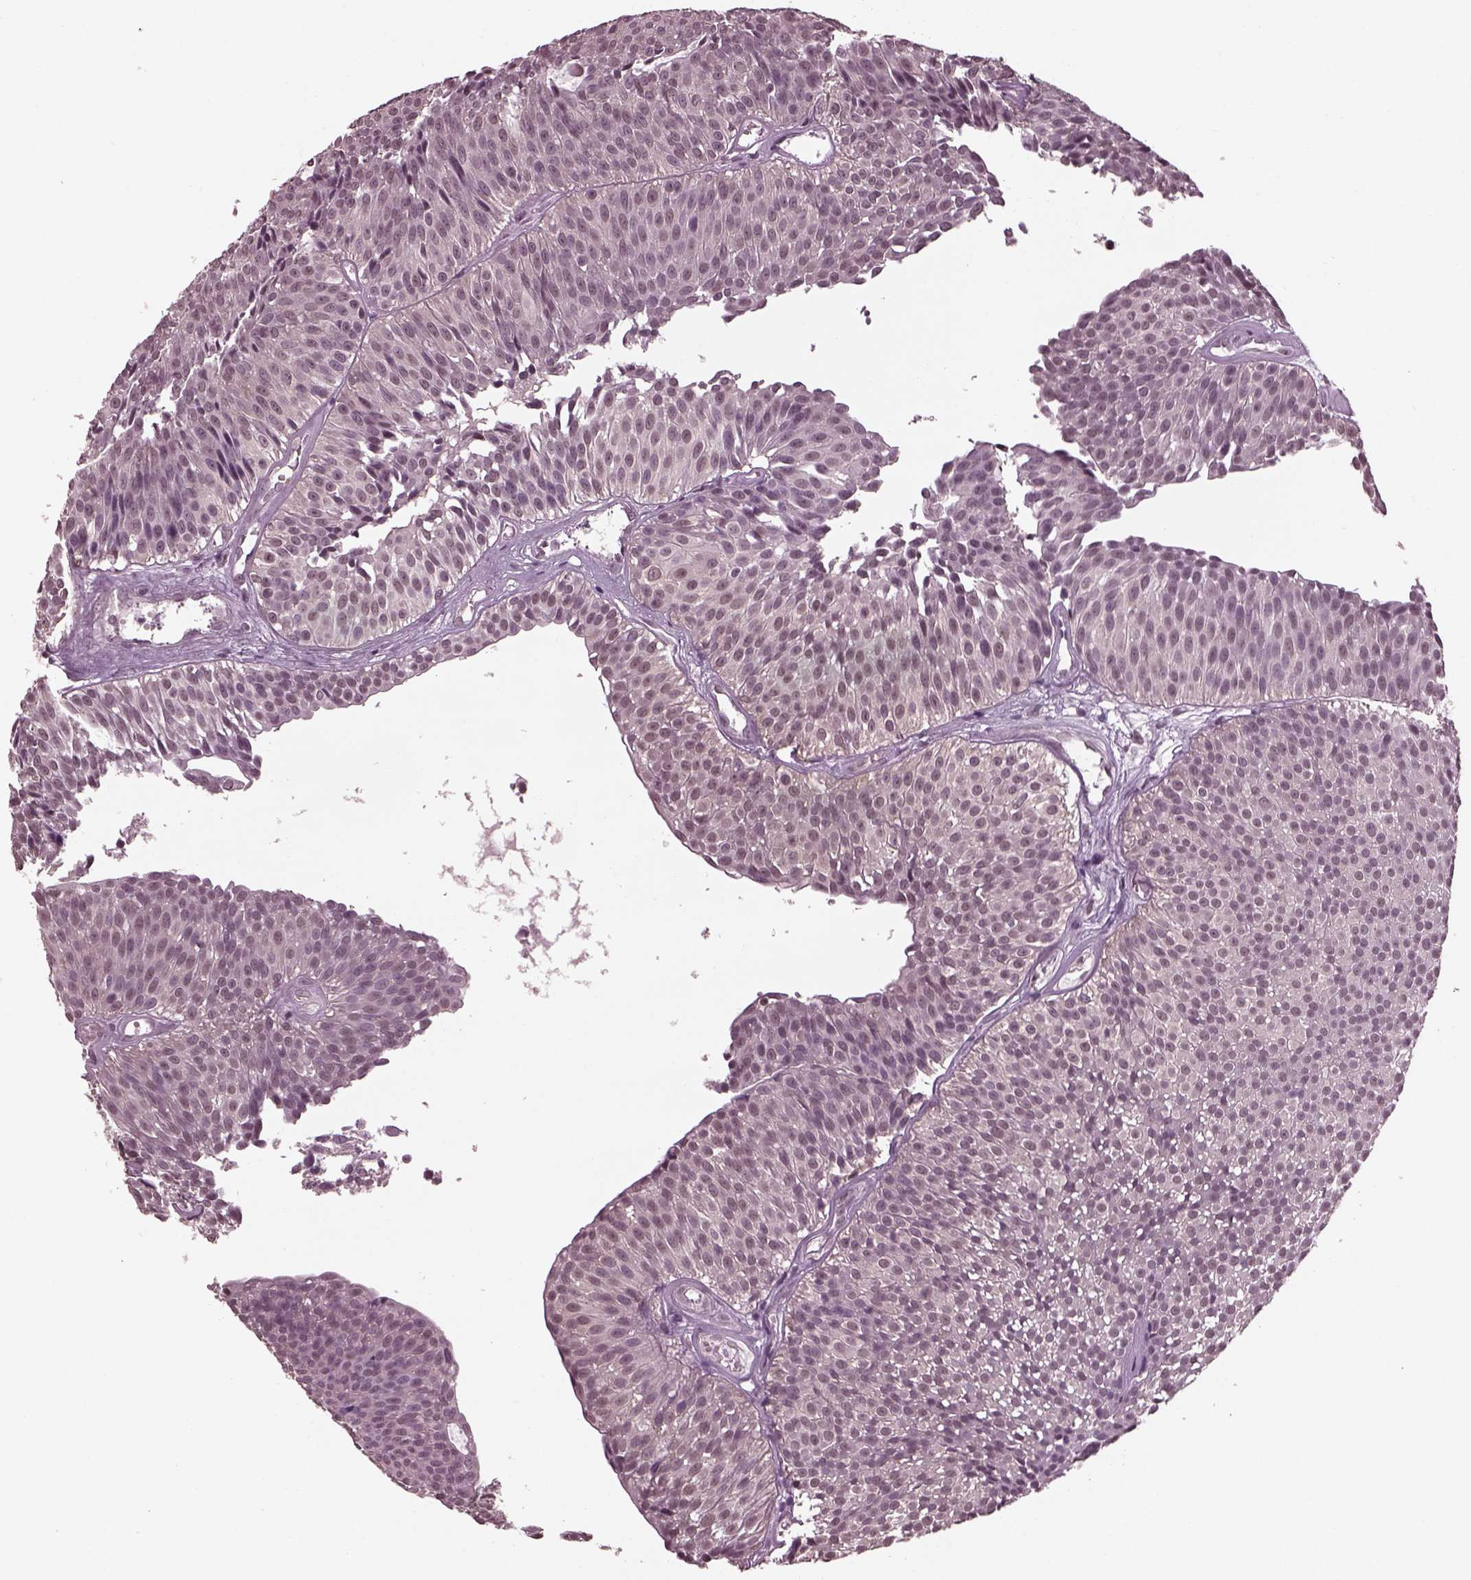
{"staining": {"intensity": "negative", "quantity": "none", "location": "none"}, "tissue": "urothelial cancer", "cell_type": "Tumor cells", "image_type": "cancer", "snomed": [{"axis": "morphology", "description": "Urothelial carcinoma, Low grade"}, {"axis": "topography", "description": "Urinary bladder"}], "caption": "High magnification brightfield microscopy of low-grade urothelial carcinoma stained with DAB (brown) and counterstained with hematoxylin (blue): tumor cells show no significant expression.", "gene": "RUVBL2", "patient": {"sex": "male", "age": 63}}